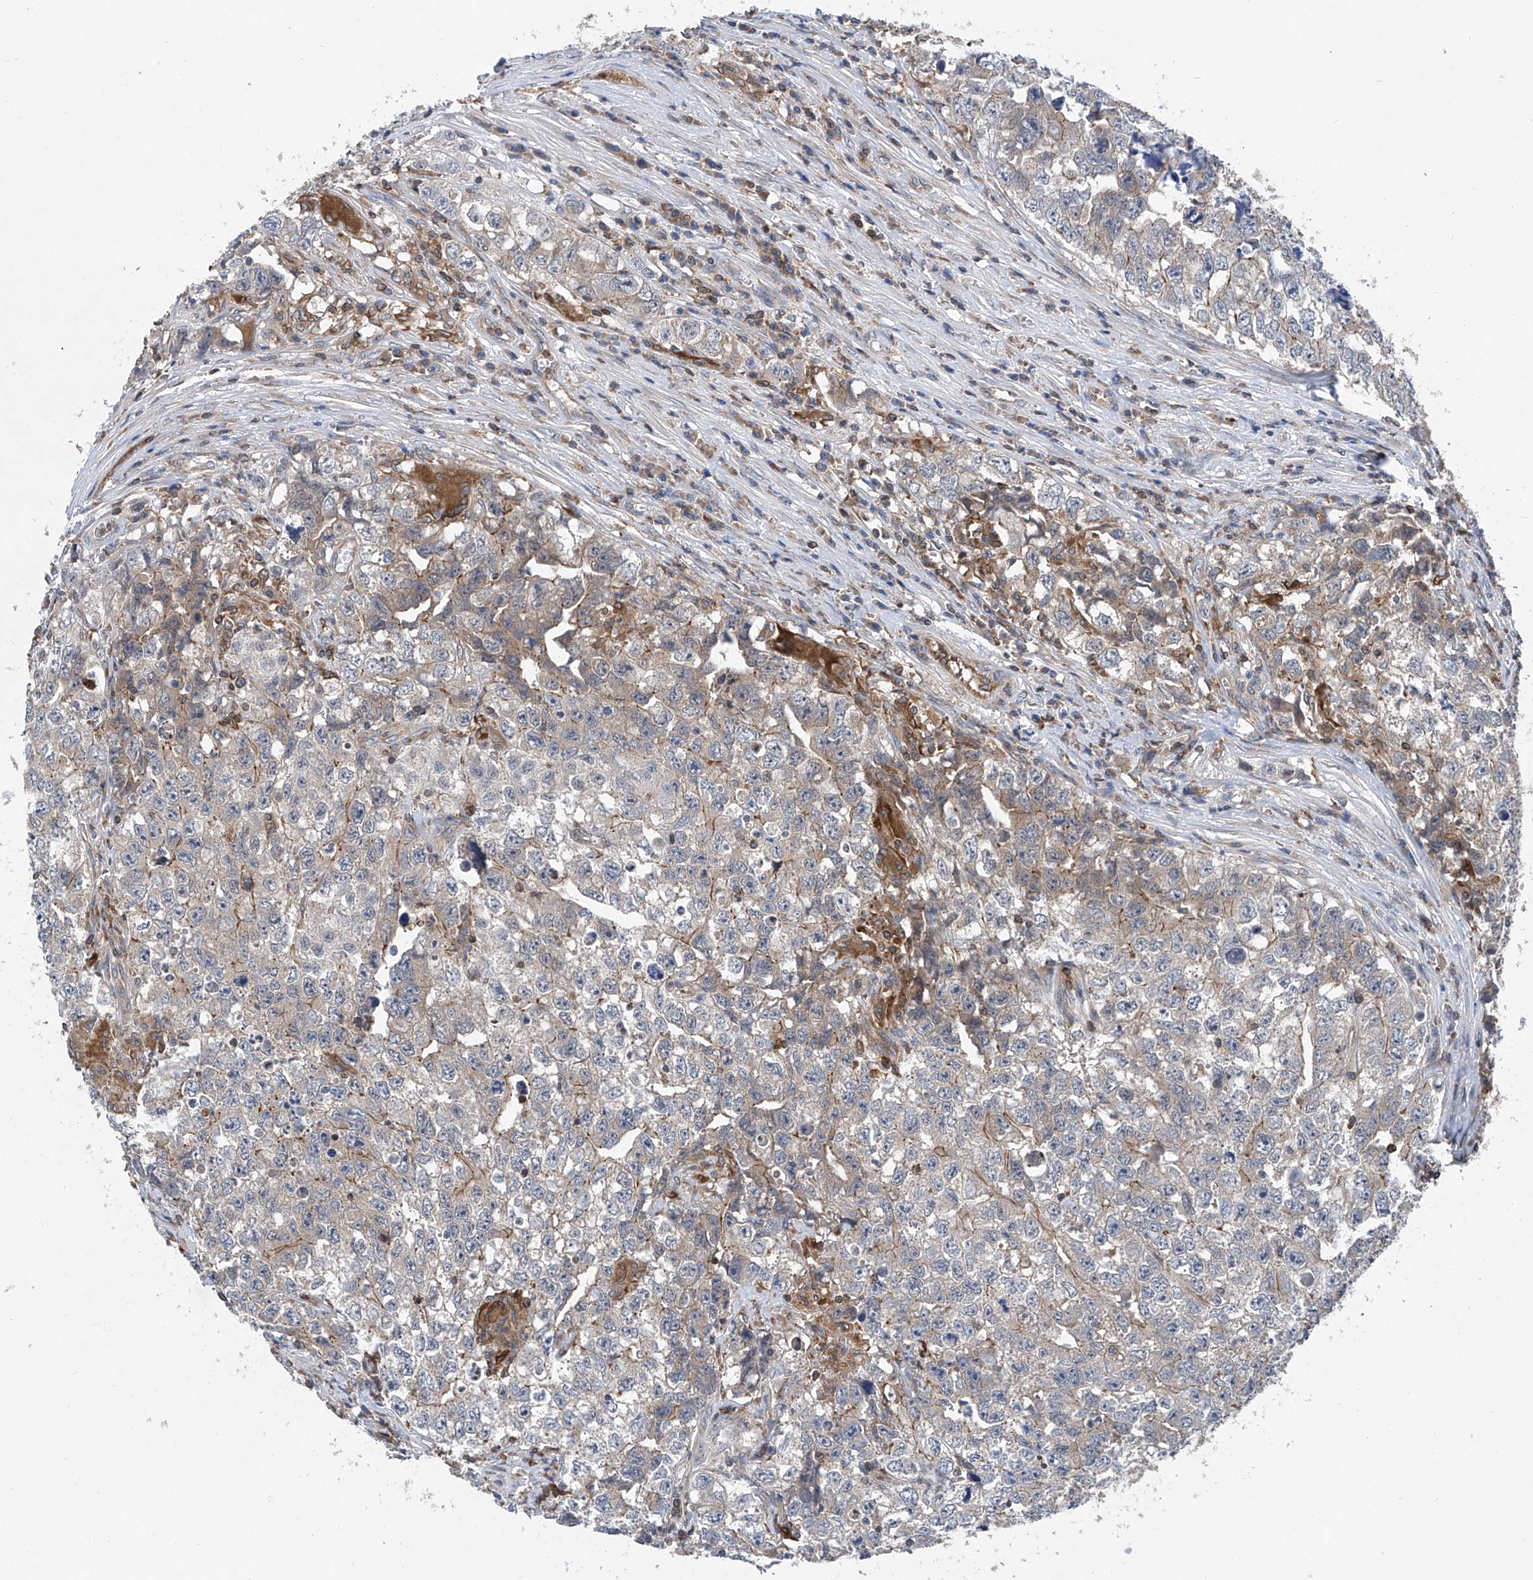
{"staining": {"intensity": "weak", "quantity": "<25%", "location": "cytoplasmic/membranous"}, "tissue": "testis cancer", "cell_type": "Tumor cells", "image_type": "cancer", "snomed": [{"axis": "morphology", "description": "Seminoma, NOS"}, {"axis": "morphology", "description": "Carcinoma, Embryonal, NOS"}, {"axis": "topography", "description": "Testis"}], "caption": "Tumor cells are negative for protein expression in human embryonal carcinoma (testis).", "gene": "TRIM38", "patient": {"sex": "male", "age": 43}}